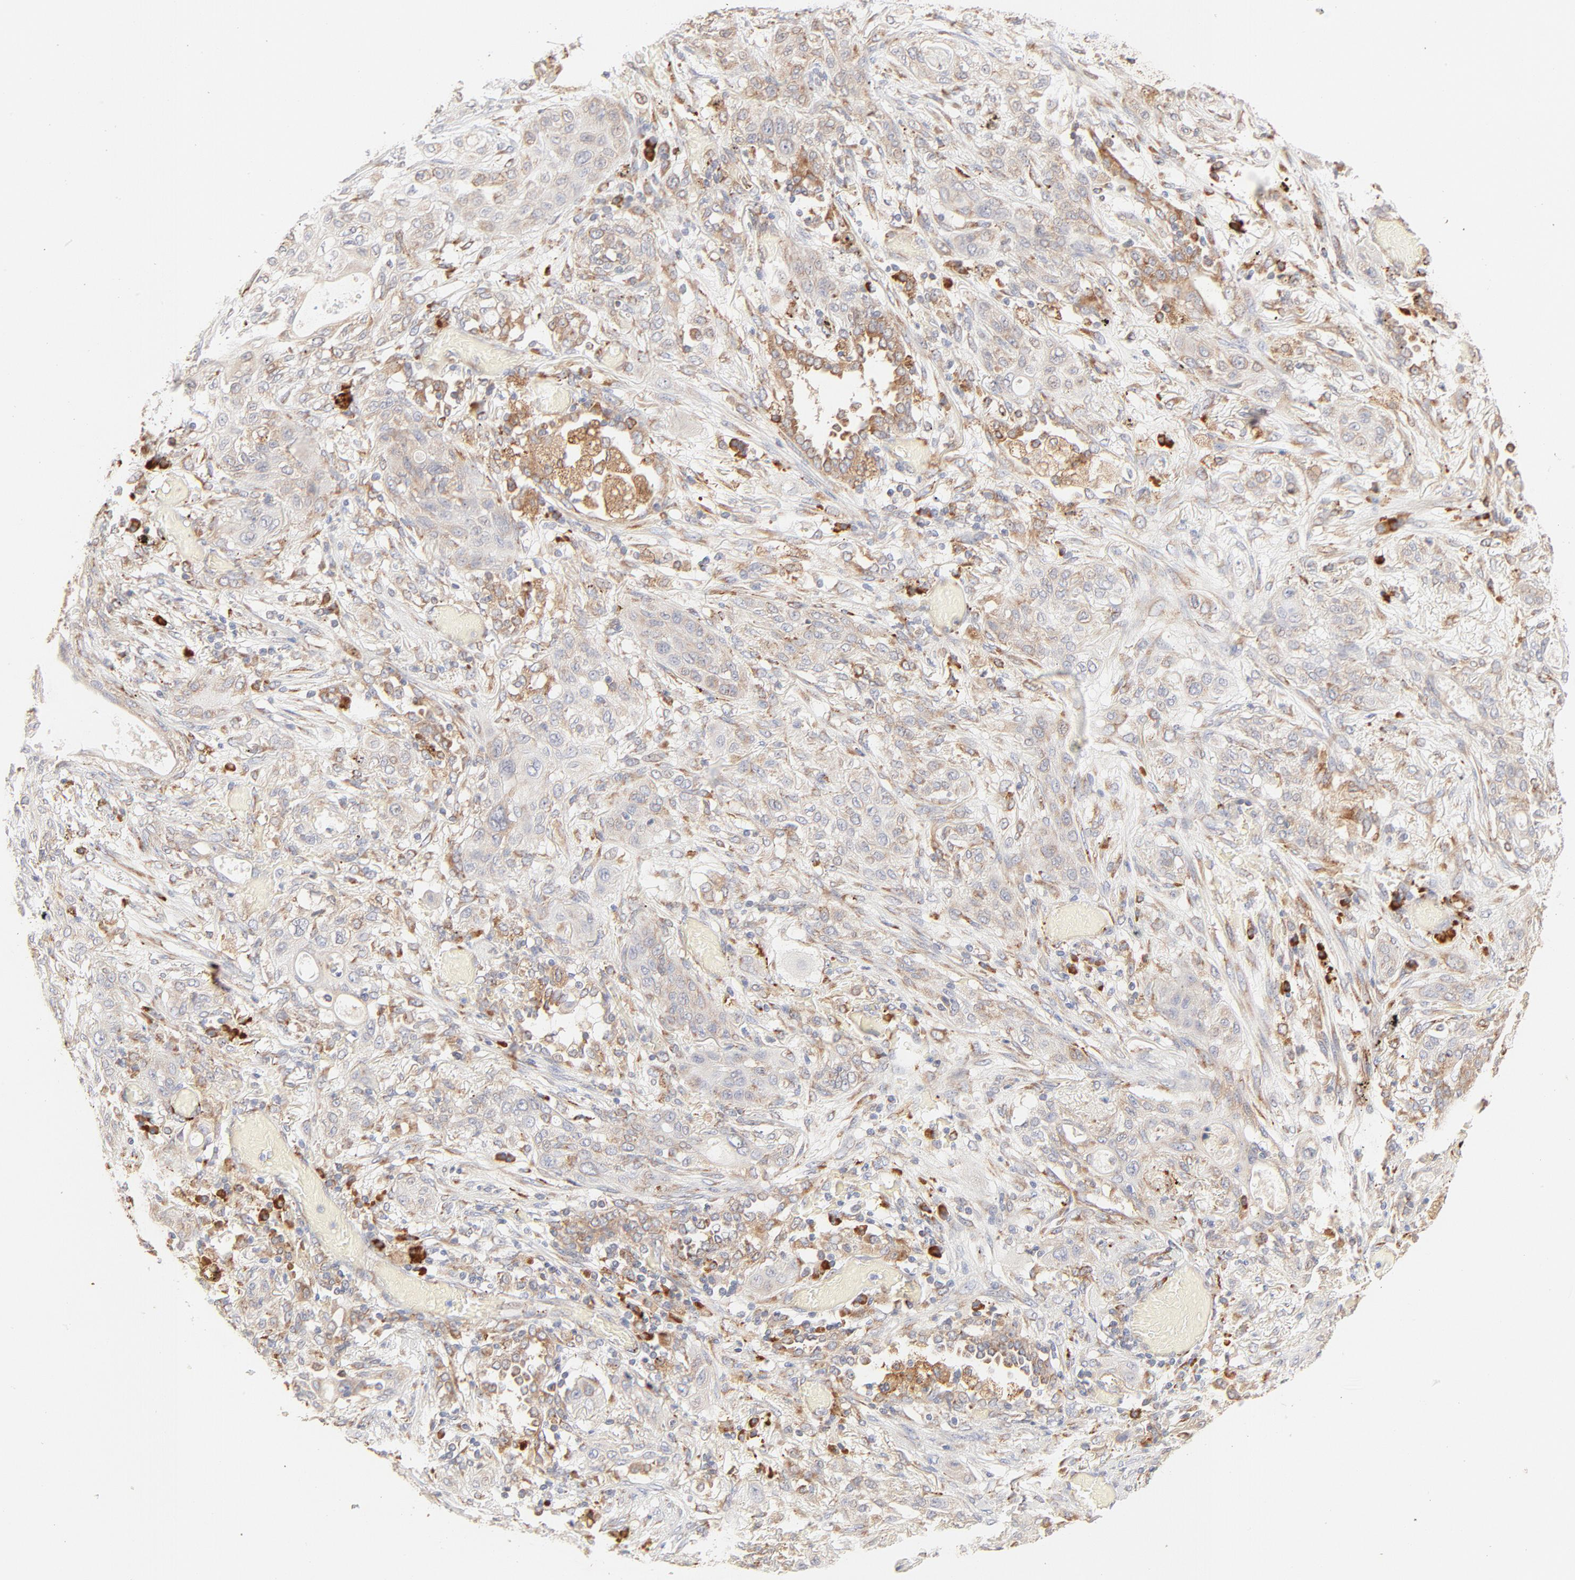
{"staining": {"intensity": "weak", "quantity": "25%-75%", "location": "cytoplasmic/membranous"}, "tissue": "lung cancer", "cell_type": "Tumor cells", "image_type": "cancer", "snomed": [{"axis": "morphology", "description": "Squamous cell carcinoma, NOS"}, {"axis": "topography", "description": "Lung"}], "caption": "Weak cytoplasmic/membranous protein staining is appreciated in about 25%-75% of tumor cells in lung squamous cell carcinoma.", "gene": "PARP12", "patient": {"sex": "female", "age": 47}}